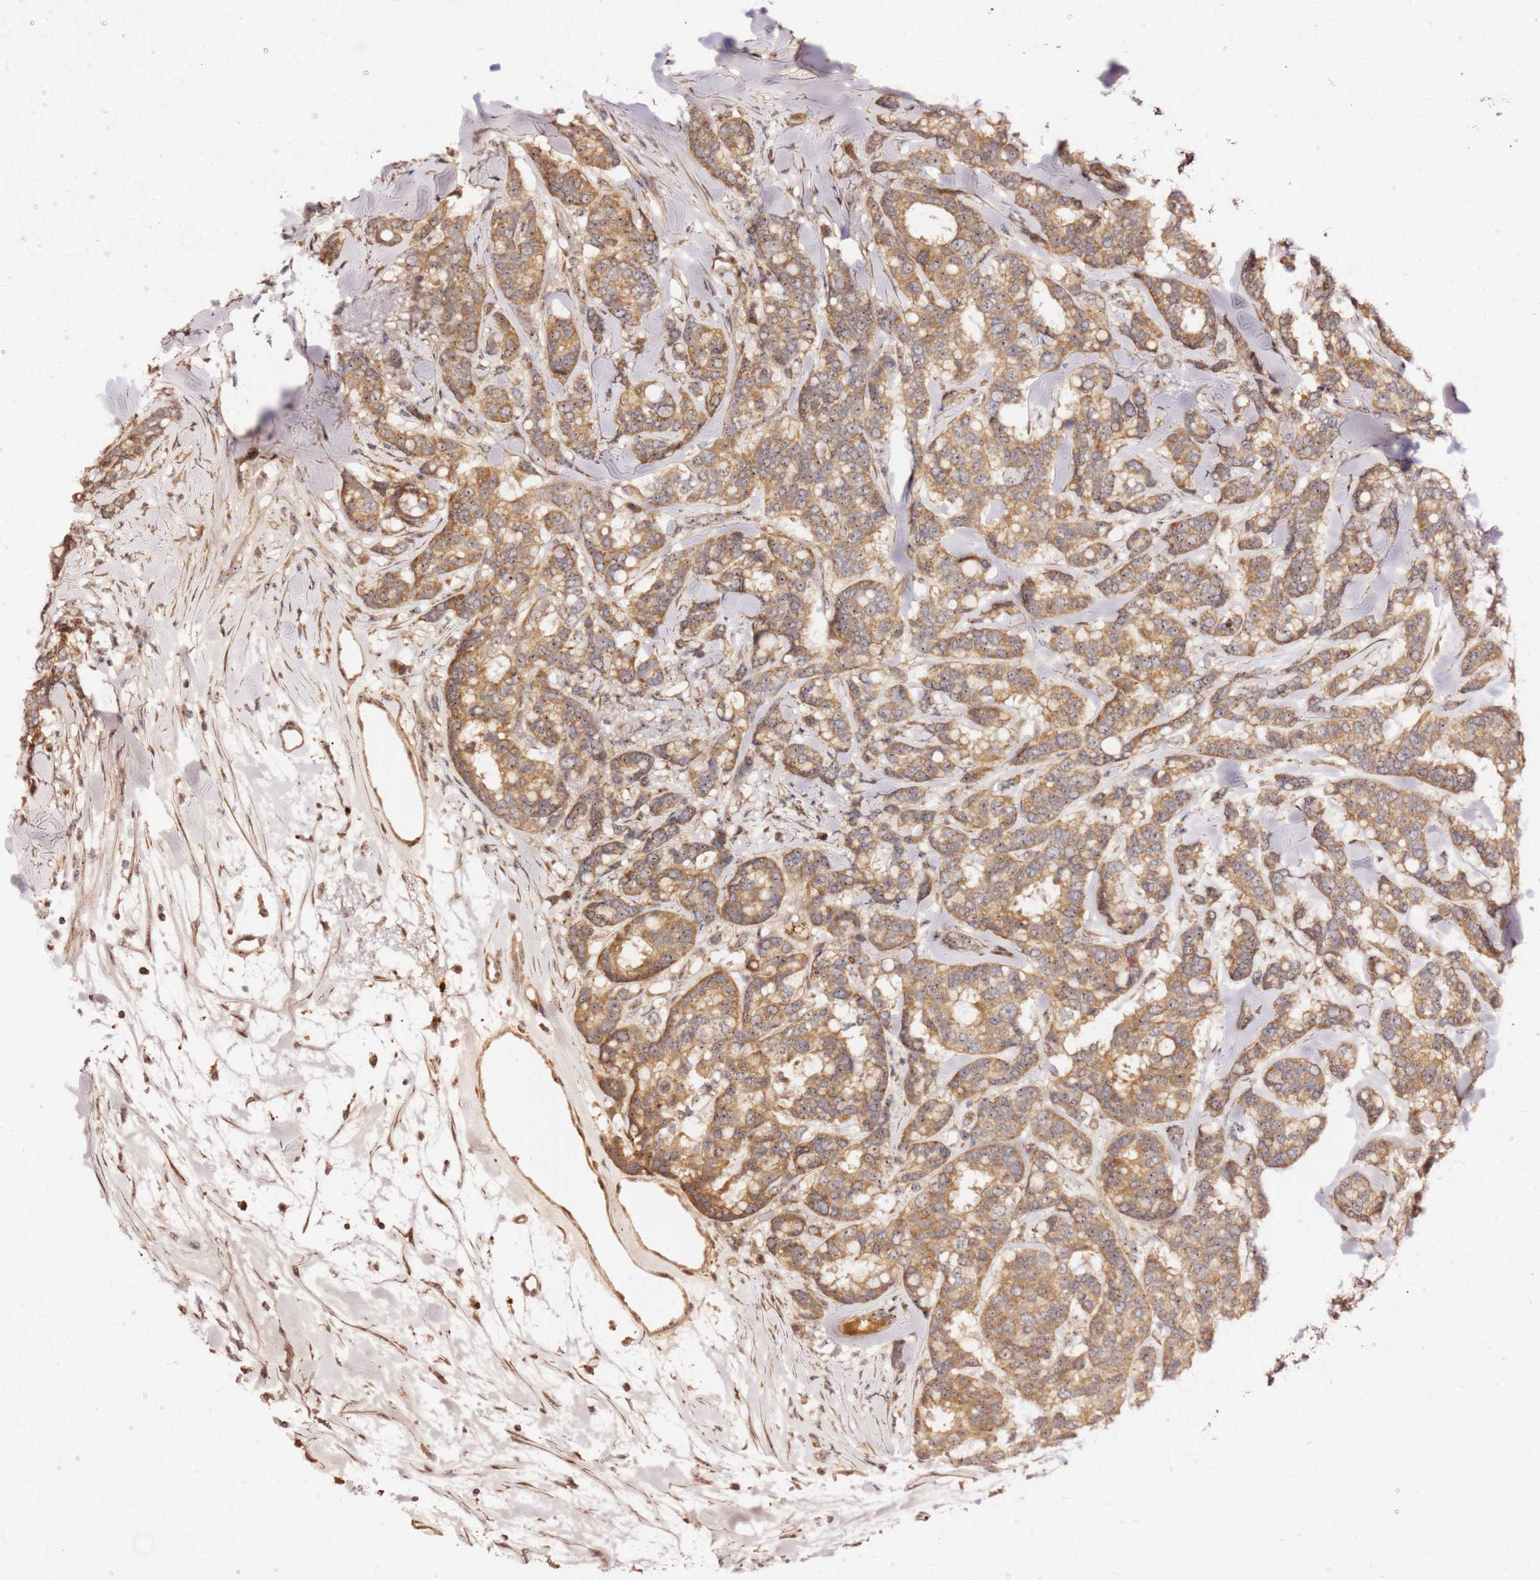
{"staining": {"intensity": "moderate", "quantity": ">75%", "location": "cytoplasmic/membranous"}, "tissue": "breast cancer", "cell_type": "Tumor cells", "image_type": "cancer", "snomed": [{"axis": "morphology", "description": "Duct carcinoma"}, {"axis": "topography", "description": "Breast"}], "caption": "The histopathology image exhibits immunohistochemical staining of breast cancer. There is moderate cytoplasmic/membranous expression is present in about >75% of tumor cells.", "gene": "KIF25", "patient": {"sex": "female", "age": 87}}